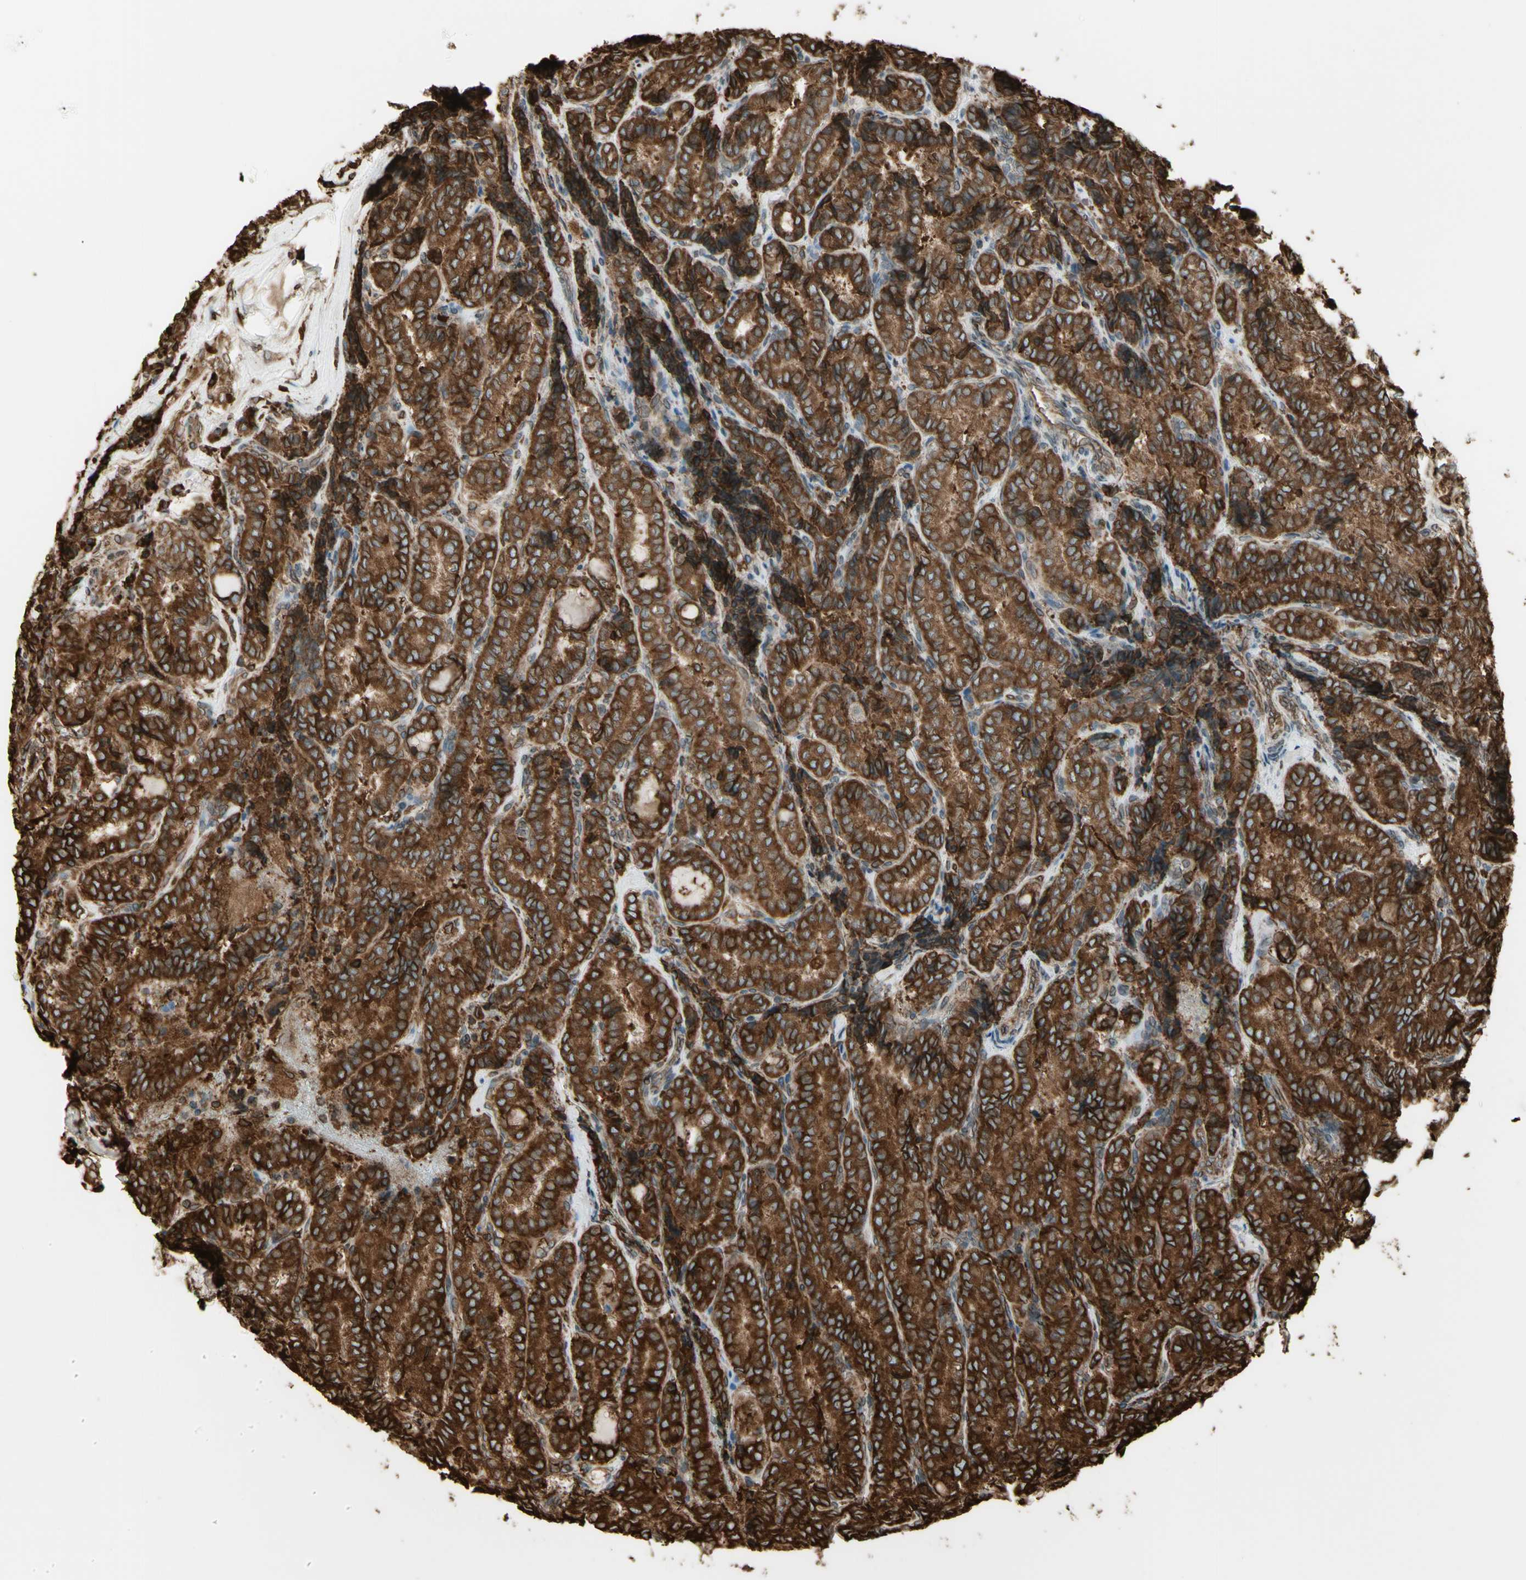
{"staining": {"intensity": "strong", "quantity": ">75%", "location": "cytoplasmic/membranous"}, "tissue": "thyroid cancer", "cell_type": "Tumor cells", "image_type": "cancer", "snomed": [{"axis": "morphology", "description": "Normal tissue, NOS"}, {"axis": "morphology", "description": "Papillary adenocarcinoma, NOS"}, {"axis": "topography", "description": "Thyroid gland"}], "caption": "Human thyroid cancer (papillary adenocarcinoma) stained with a protein marker displays strong staining in tumor cells.", "gene": "CANX", "patient": {"sex": "female", "age": 30}}